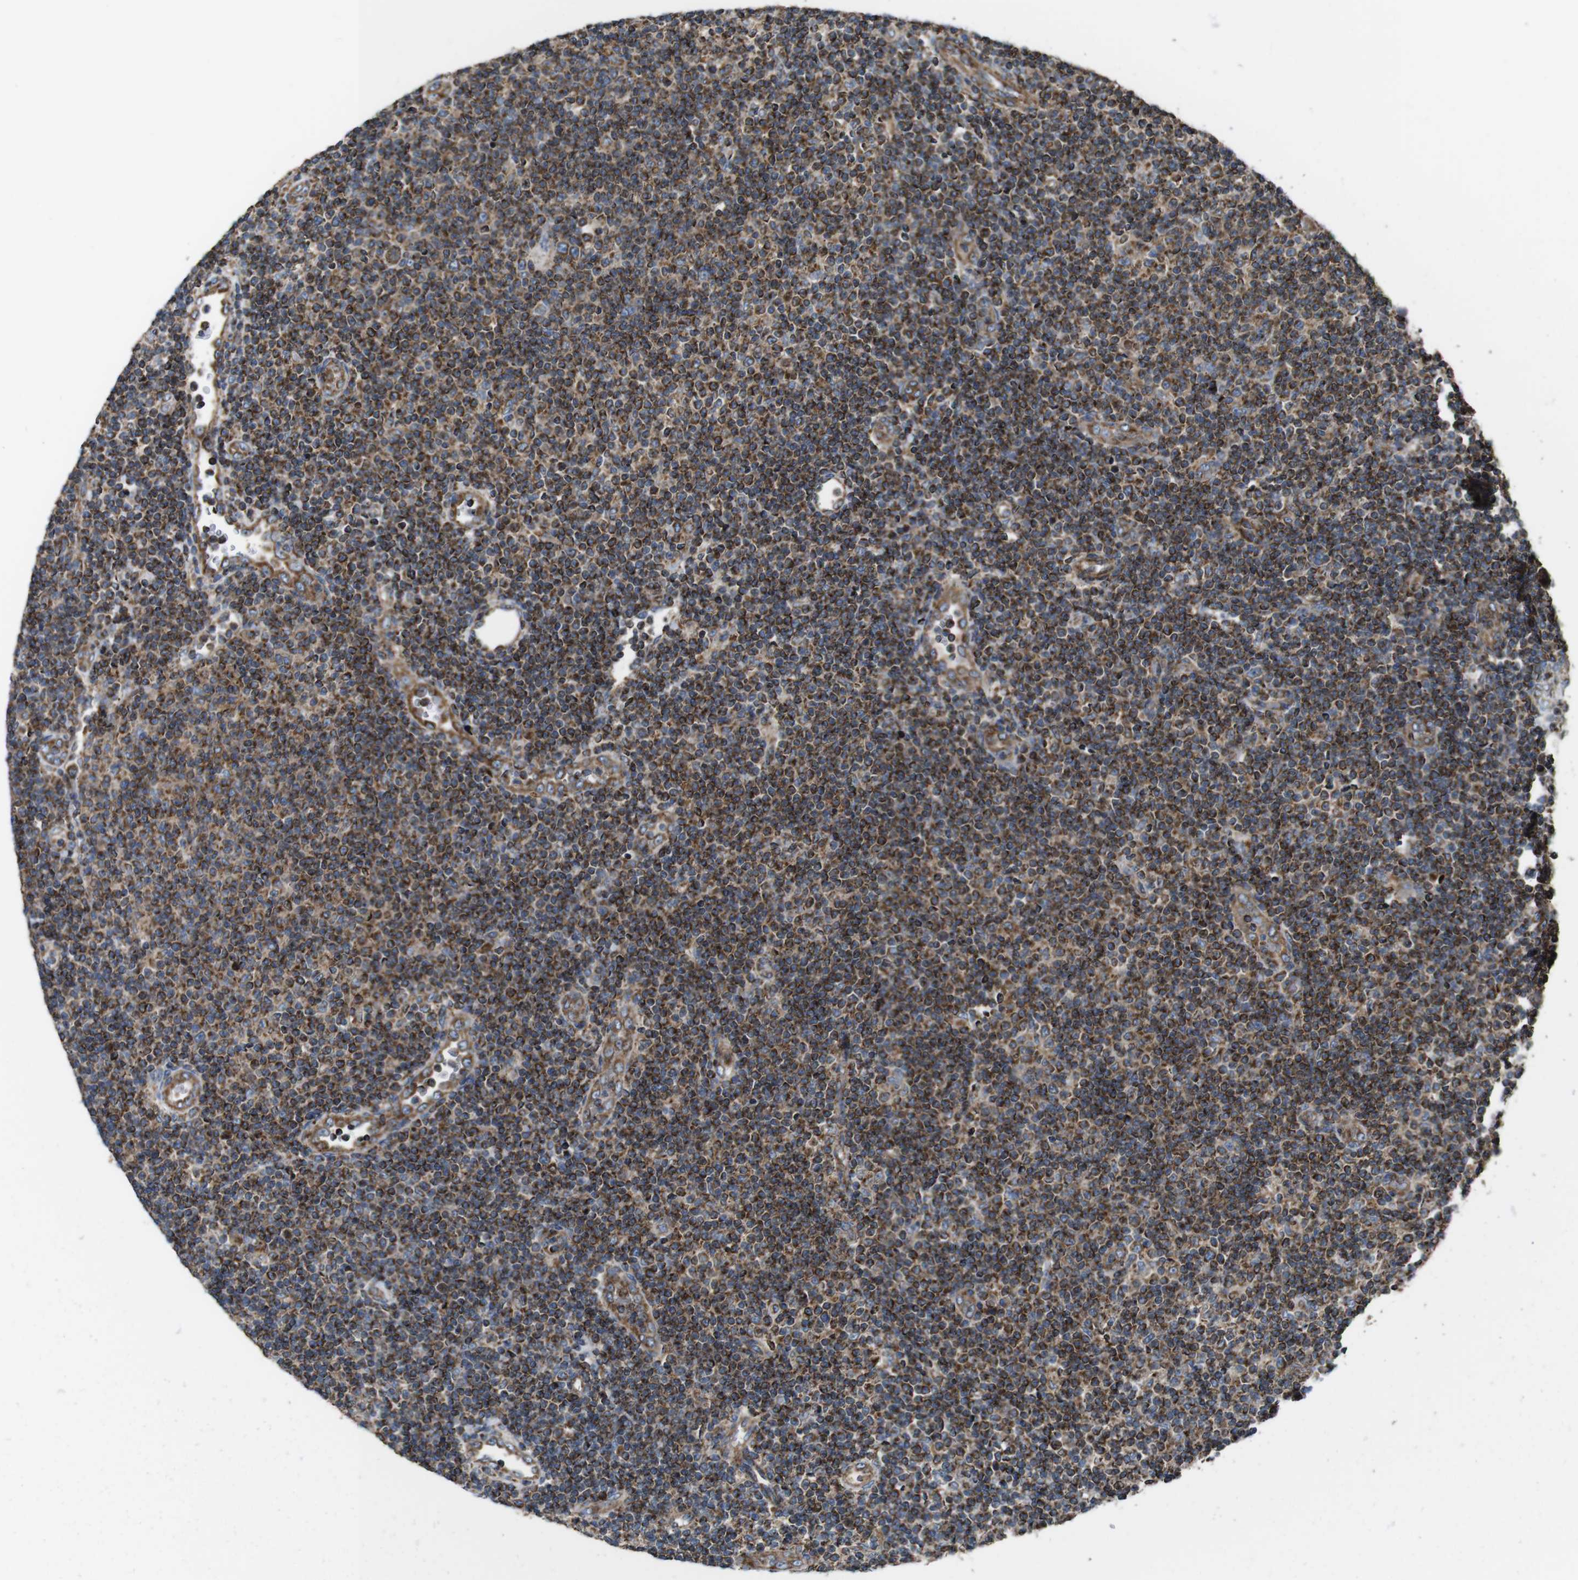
{"staining": {"intensity": "moderate", "quantity": ">75%", "location": "cytoplasmic/membranous"}, "tissue": "lymphoma", "cell_type": "Tumor cells", "image_type": "cancer", "snomed": [{"axis": "morphology", "description": "Malignant lymphoma, non-Hodgkin's type, Low grade"}, {"axis": "topography", "description": "Lymph node"}], "caption": "Moderate cytoplasmic/membranous protein expression is present in approximately >75% of tumor cells in low-grade malignant lymphoma, non-Hodgkin's type.", "gene": "HK1", "patient": {"sex": "male", "age": 83}}